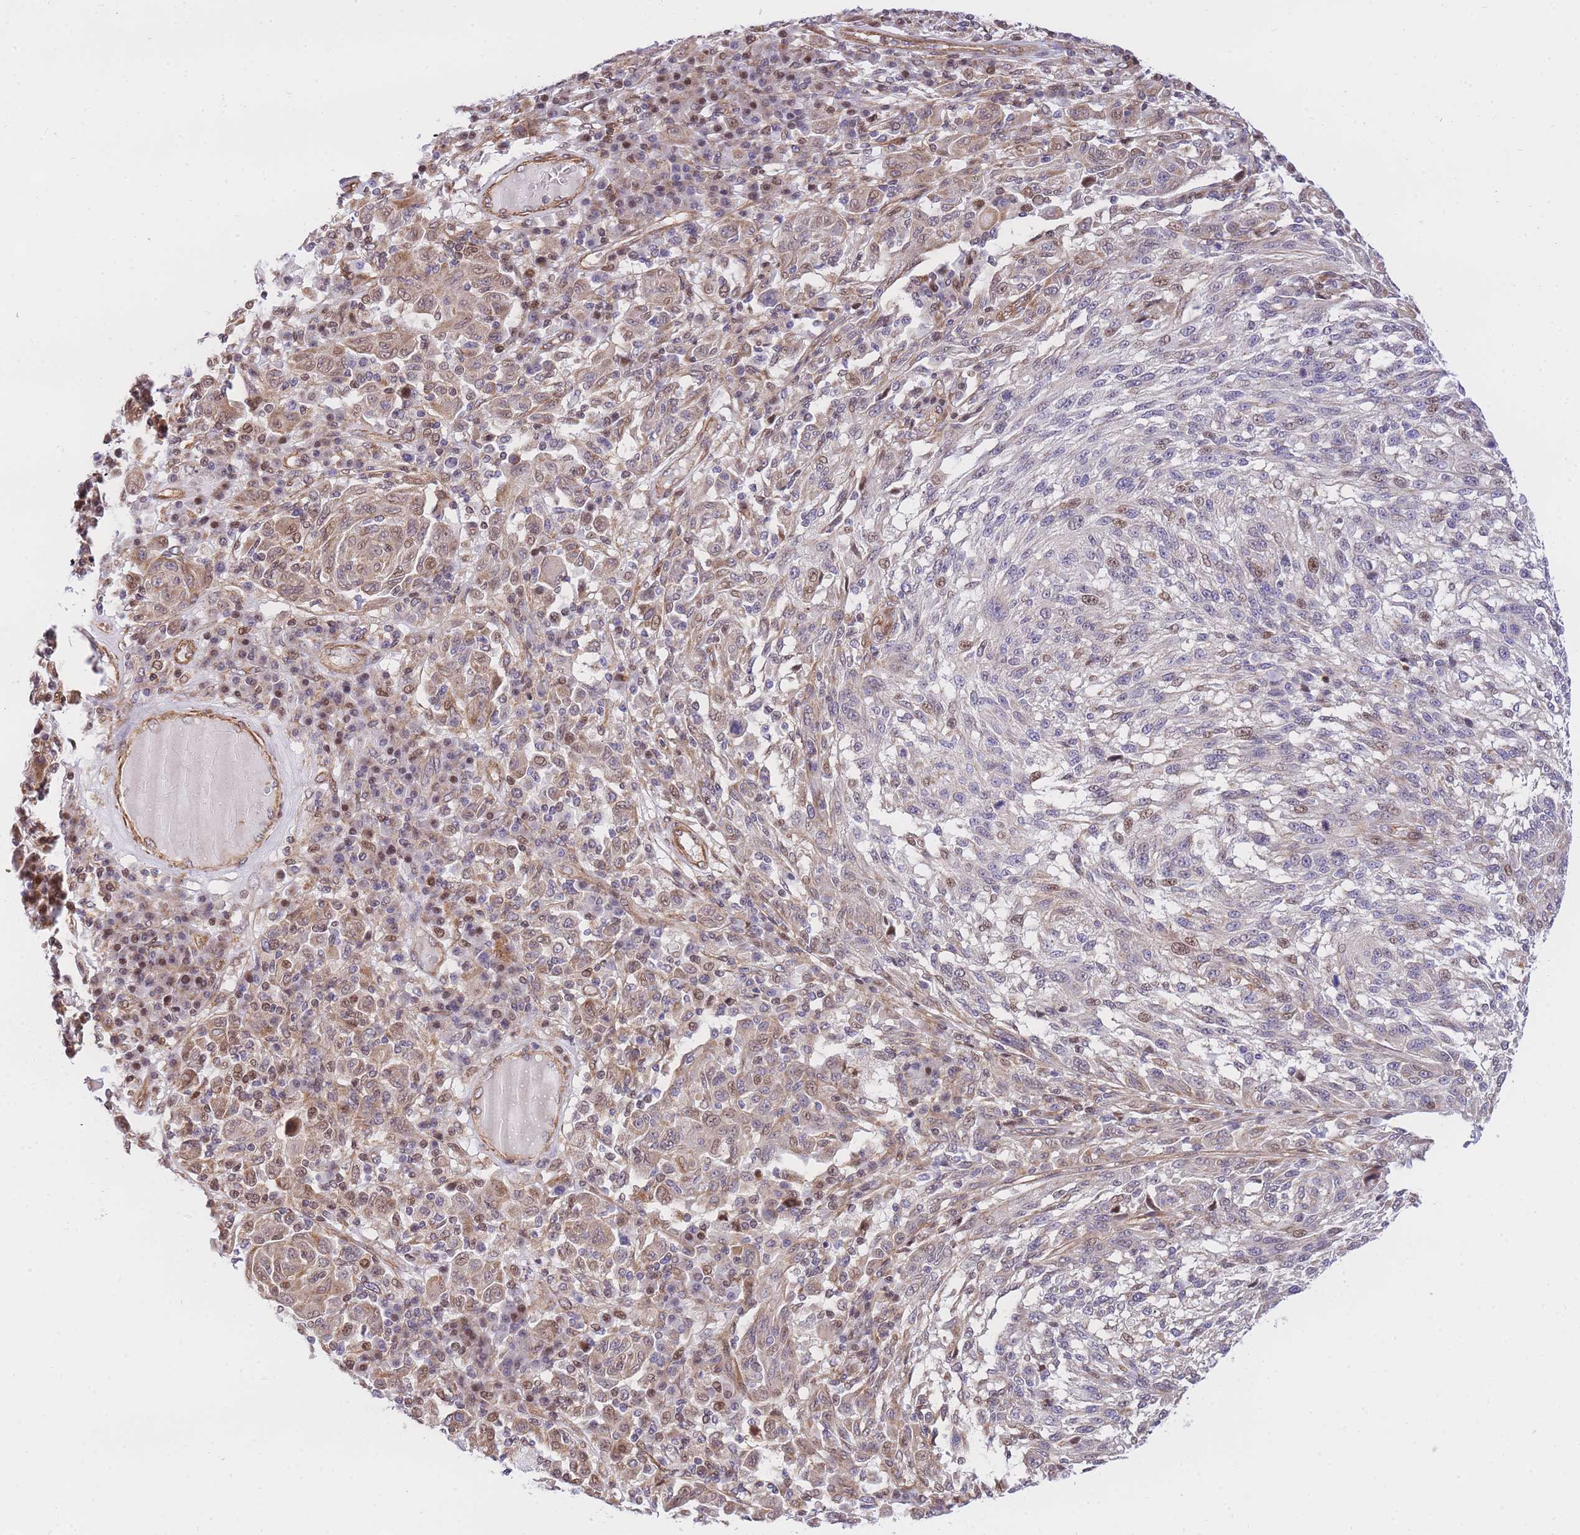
{"staining": {"intensity": "moderate", "quantity": "25%-75%", "location": "nuclear"}, "tissue": "melanoma", "cell_type": "Tumor cells", "image_type": "cancer", "snomed": [{"axis": "morphology", "description": "Malignant melanoma, NOS"}, {"axis": "topography", "description": "Skin"}], "caption": "Immunohistochemical staining of malignant melanoma shows moderate nuclear protein positivity in approximately 25%-75% of tumor cells.", "gene": "S100PBP", "patient": {"sex": "male", "age": 53}}